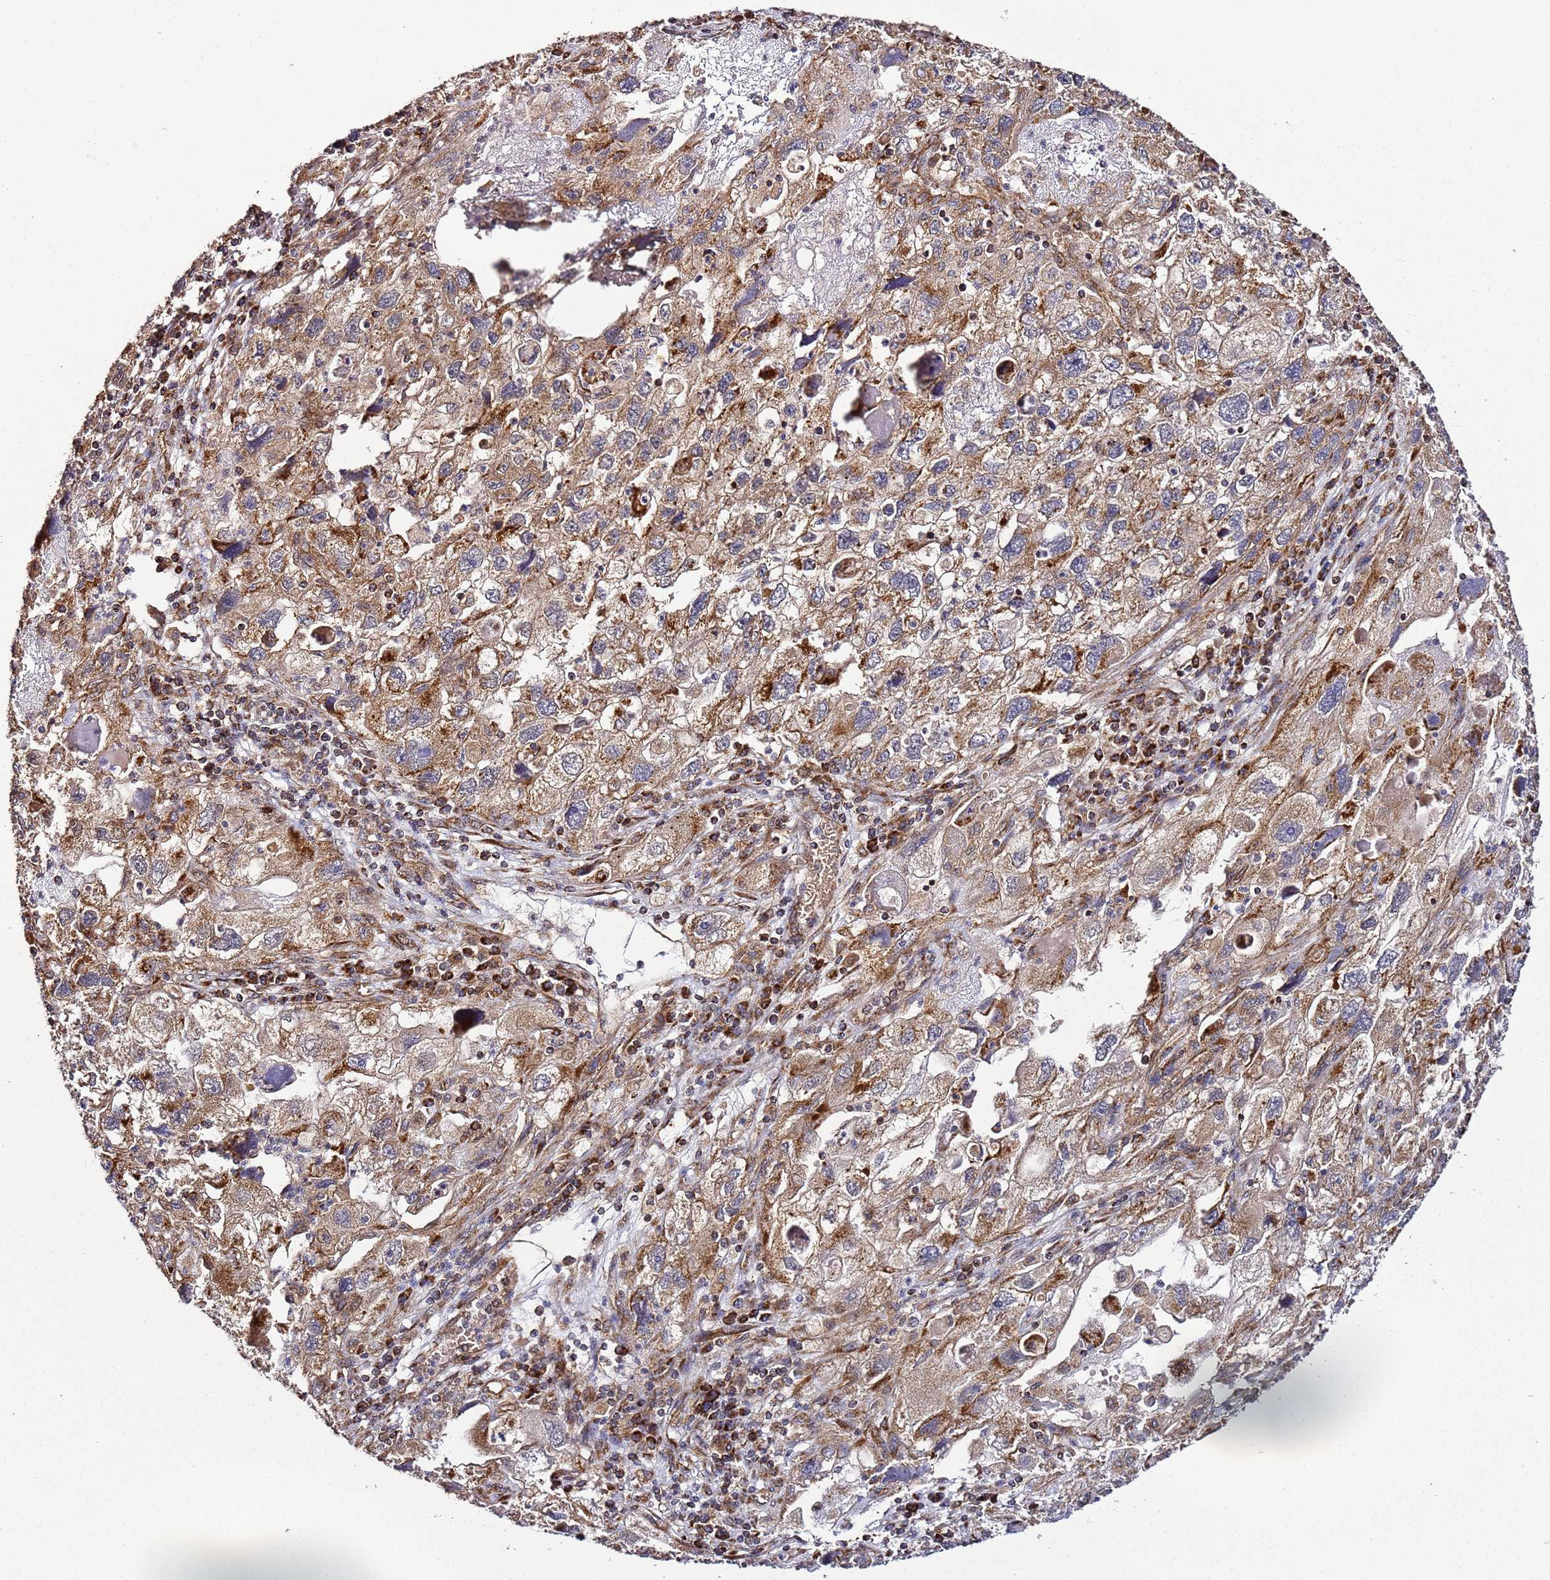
{"staining": {"intensity": "moderate", "quantity": ">75%", "location": "cytoplasmic/membranous"}, "tissue": "endometrial cancer", "cell_type": "Tumor cells", "image_type": "cancer", "snomed": [{"axis": "morphology", "description": "Adenocarcinoma, NOS"}, {"axis": "topography", "description": "Endometrium"}], "caption": "Adenocarcinoma (endometrial) tissue displays moderate cytoplasmic/membranous expression in approximately >75% of tumor cells, visualized by immunohistochemistry. The protein is stained brown, and the nuclei are stained in blue (DAB (3,3'-diaminobenzidine) IHC with brightfield microscopy, high magnification).", "gene": "TM2D2", "patient": {"sex": "female", "age": 49}}